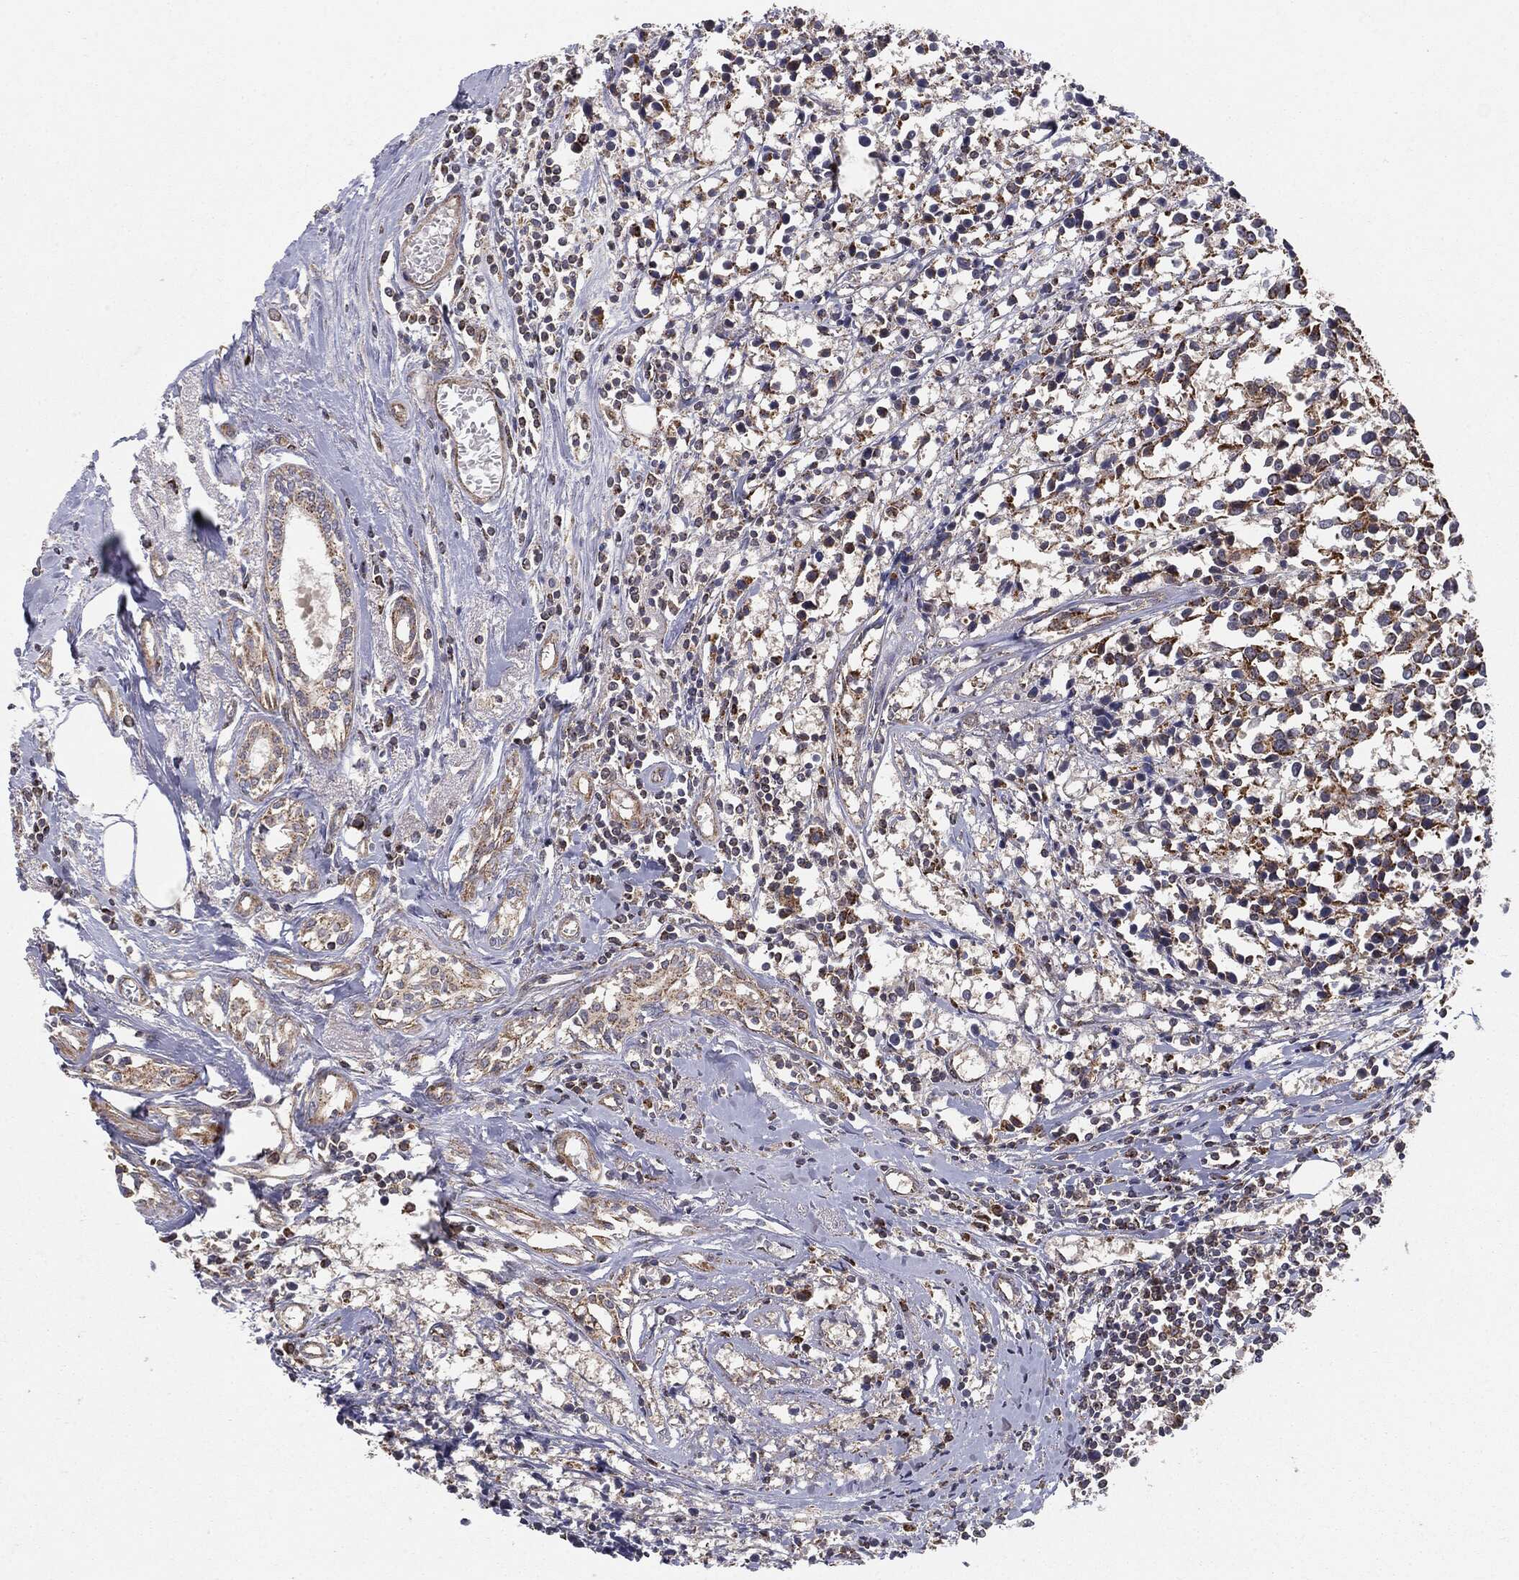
{"staining": {"intensity": "strong", "quantity": "<25%", "location": "cytoplasmic/membranous"}, "tissue": "breast cancer", "cell_type": "Tumor cells", "image_type": "cancer", "snomed": [{"axis": "morphology", "description": "Duct carcinoma"}, {"axis": "topography", "description": "Breast"}], "caption": "High-magnification brightfield microscopy of invasive ductal carcinoma (breast) stained with DAB (3,3'-diaminobenzidine) (brown) and counterstained with hematoxylin (blue). tumor cells exhibit strong cytoplasmic/membranous positivity is appreciated in approximately<25% of cells.", "gene": "MTOR", "patient": {"sex": "female", "age": 80}}